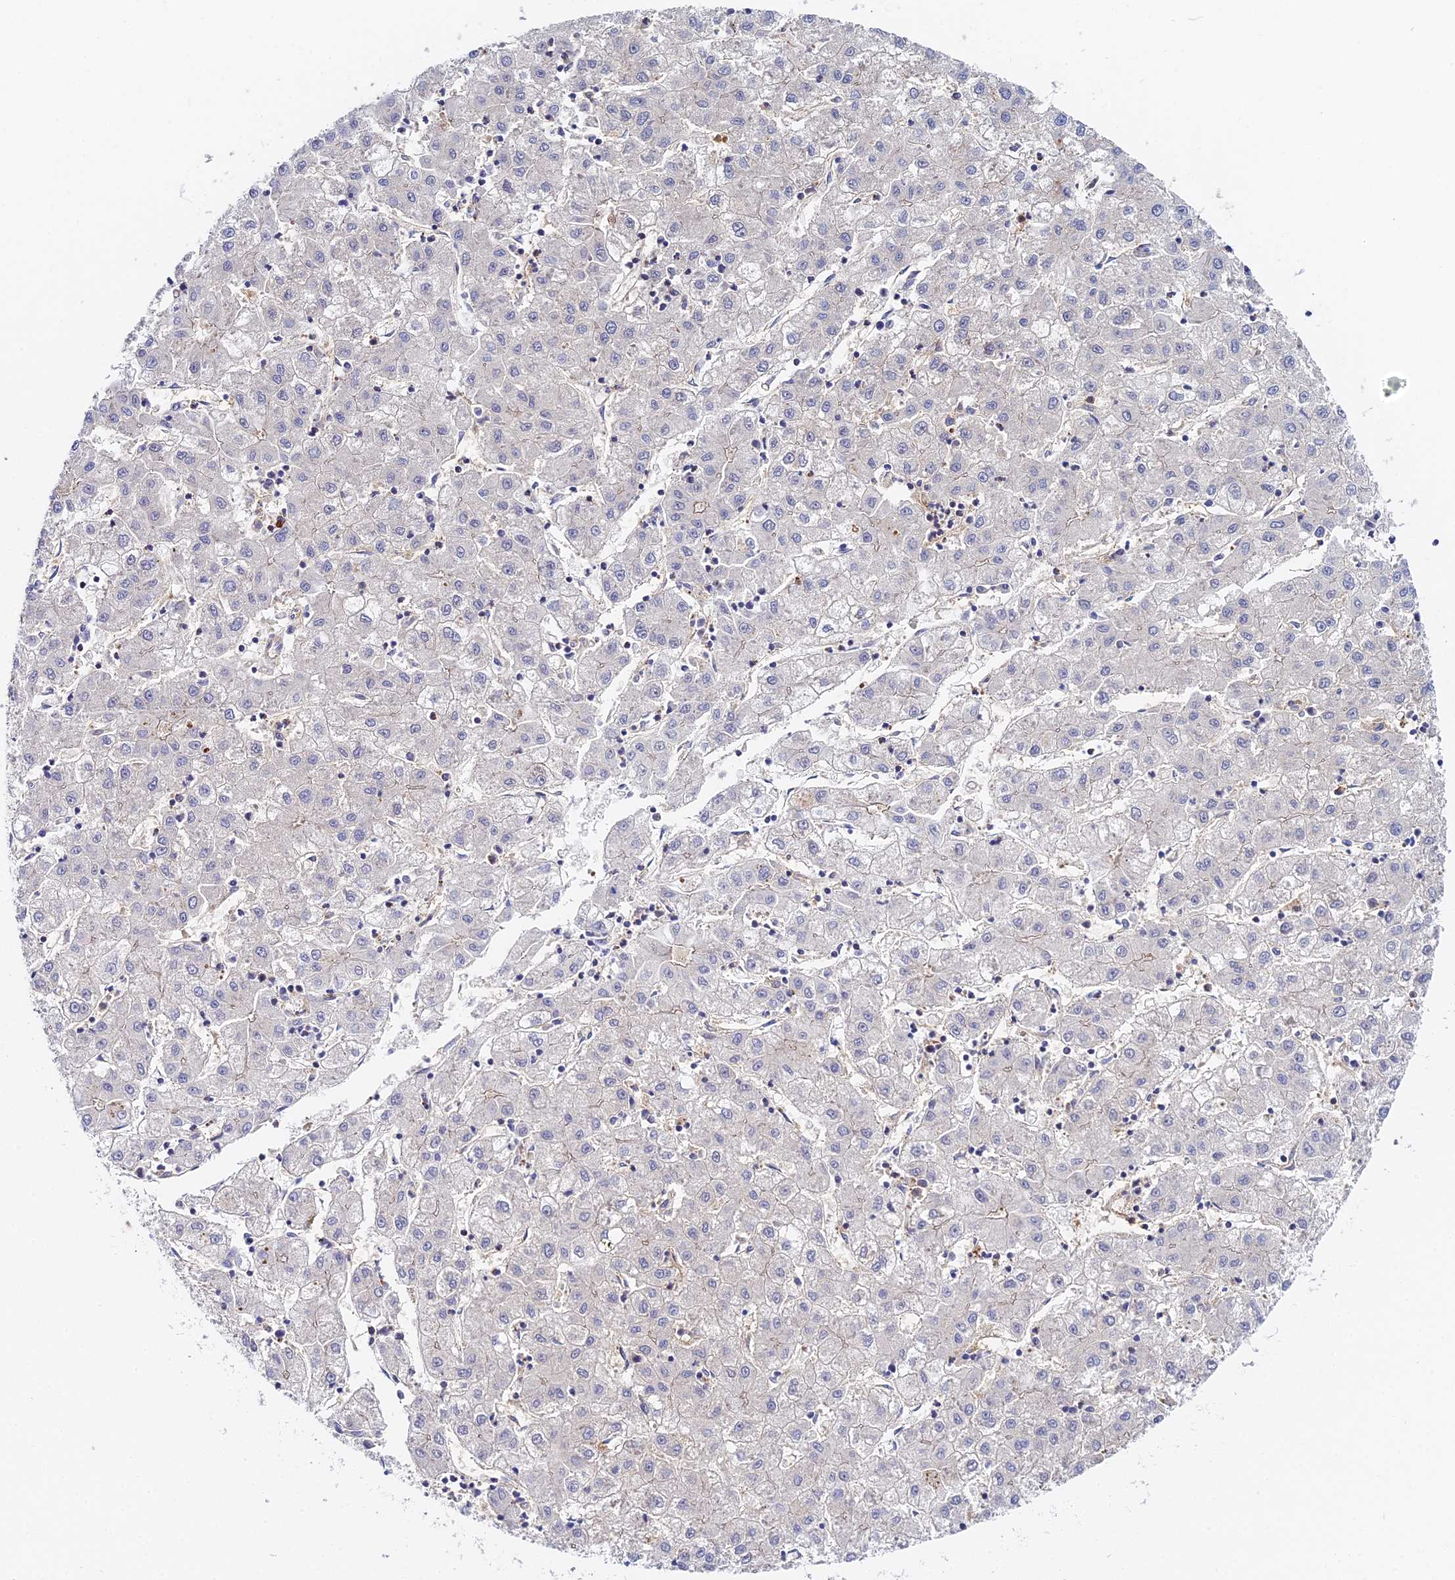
{"staining": {"intensity": "negative", "quantity": "none", "location": "none"}, "tissue": "liver cancer", "cell_type": "Tumor cells", "image_type": "cancer", "snomed": [{"axis": "morphology", "description": "Carcinoma, Hepatocellular, NOS"}, {"axis": "topography", "description": "Liver"}], "caption": "Tumor cells show no significant protein positivity in hepatocellular carcinoma (liver). The staining was performed using DAB to visualize the protein expression in brown, while the nuclei were stained in blue with hematoxylin (Magnification: 20x).", "gene": "GNG5B", "patient": {"sex": "male", "age": 72}}